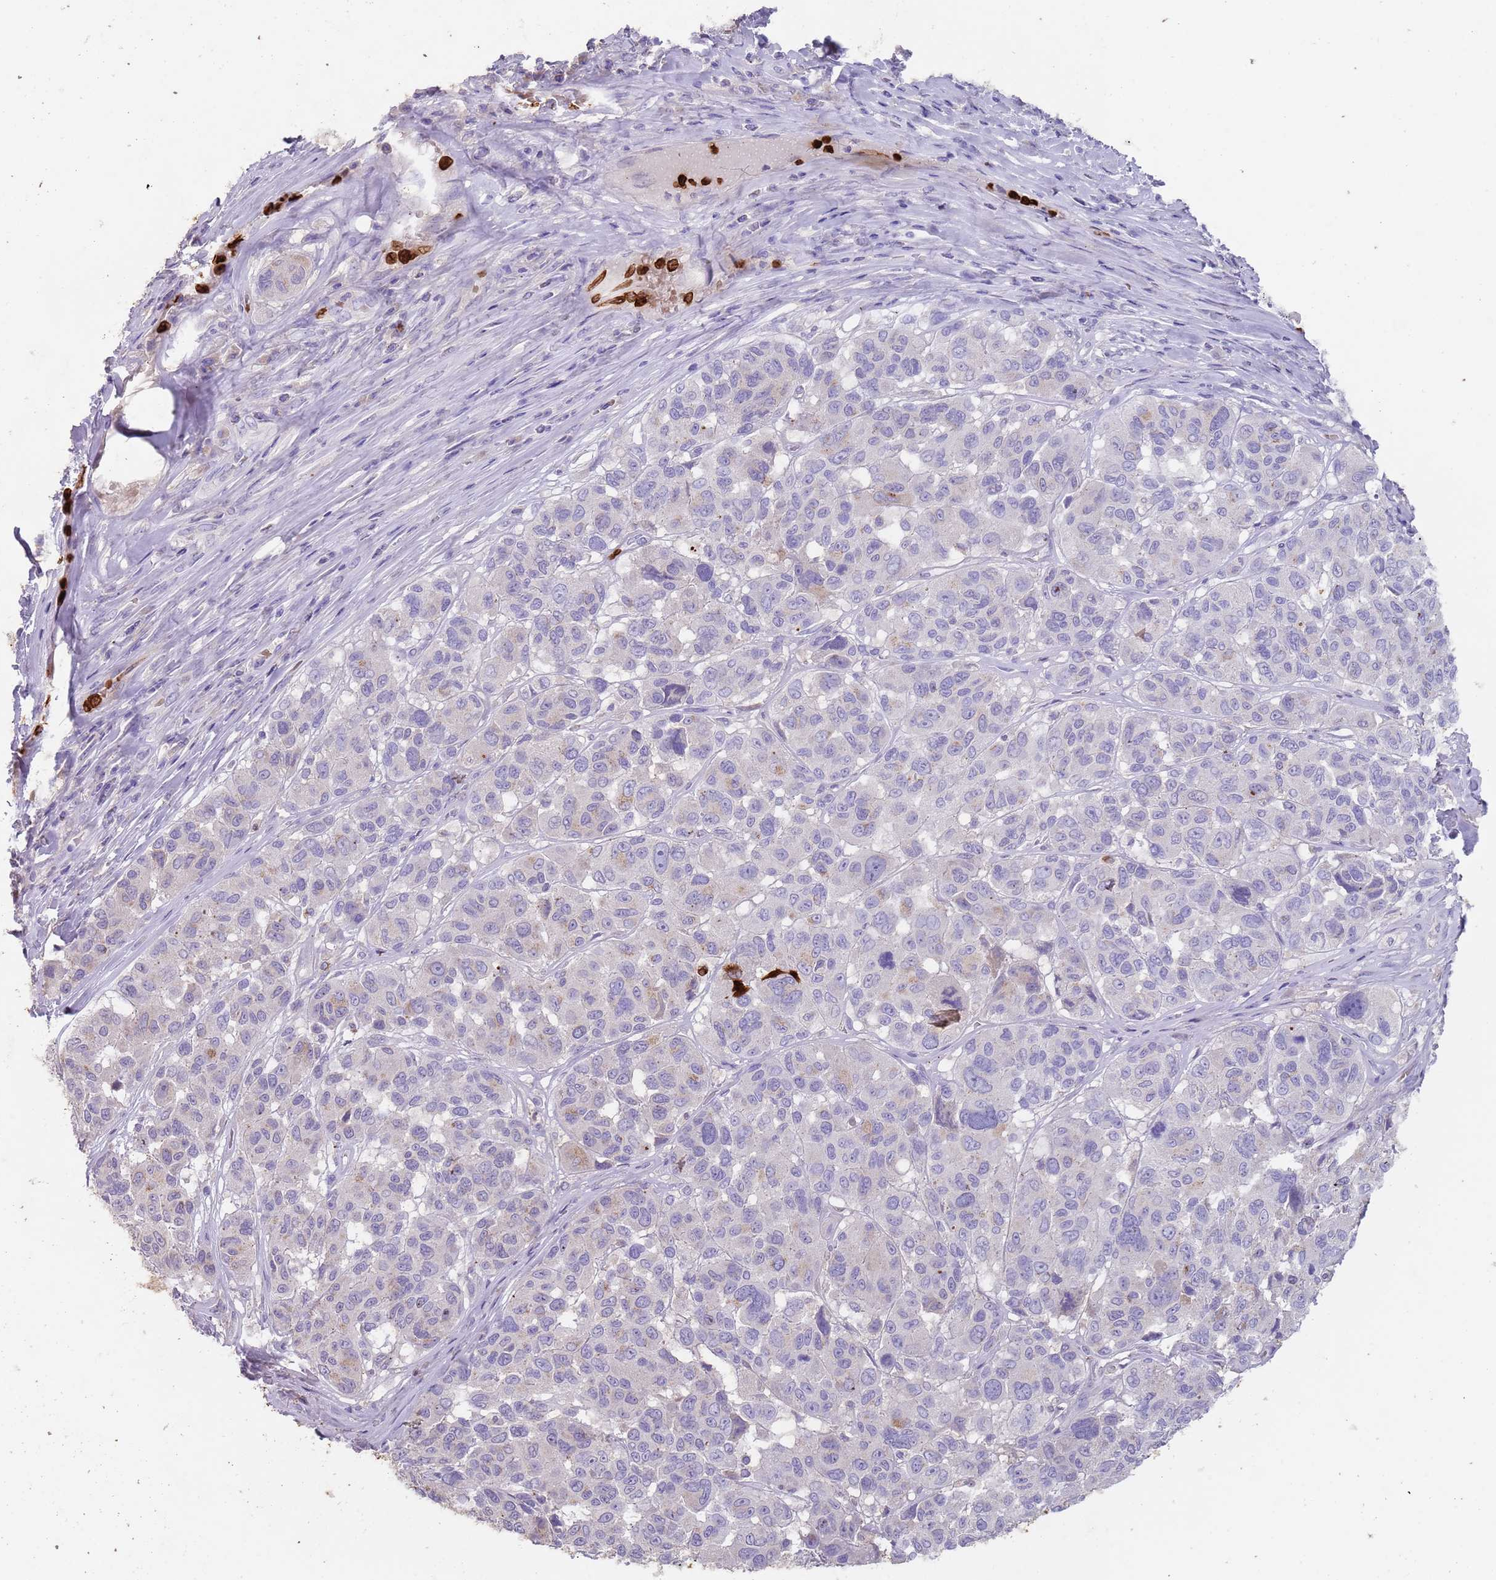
{"staining": {"intensity": "negative", "quantity": "none", "location": "none"}, "tissue": "melanoma", "cell_type": "Tumor cells", "image_type": "cancer", "snomed": [{"axis": "morphology", "description": "Malignant melanoma, NOS"}, {"axis": "topography", "description": "Skin"}], "caption": "Immunohistochemistry micrograph of human malignant melanoma stained for a protein (brown), which exhibits no positivity in tumor cells. The staining is performed using DAB brown chromogen with nuclei counter-stained in using hematoxylin.", "gene": "TMEM251", "patient": {"sex": "female", "age": 66}}